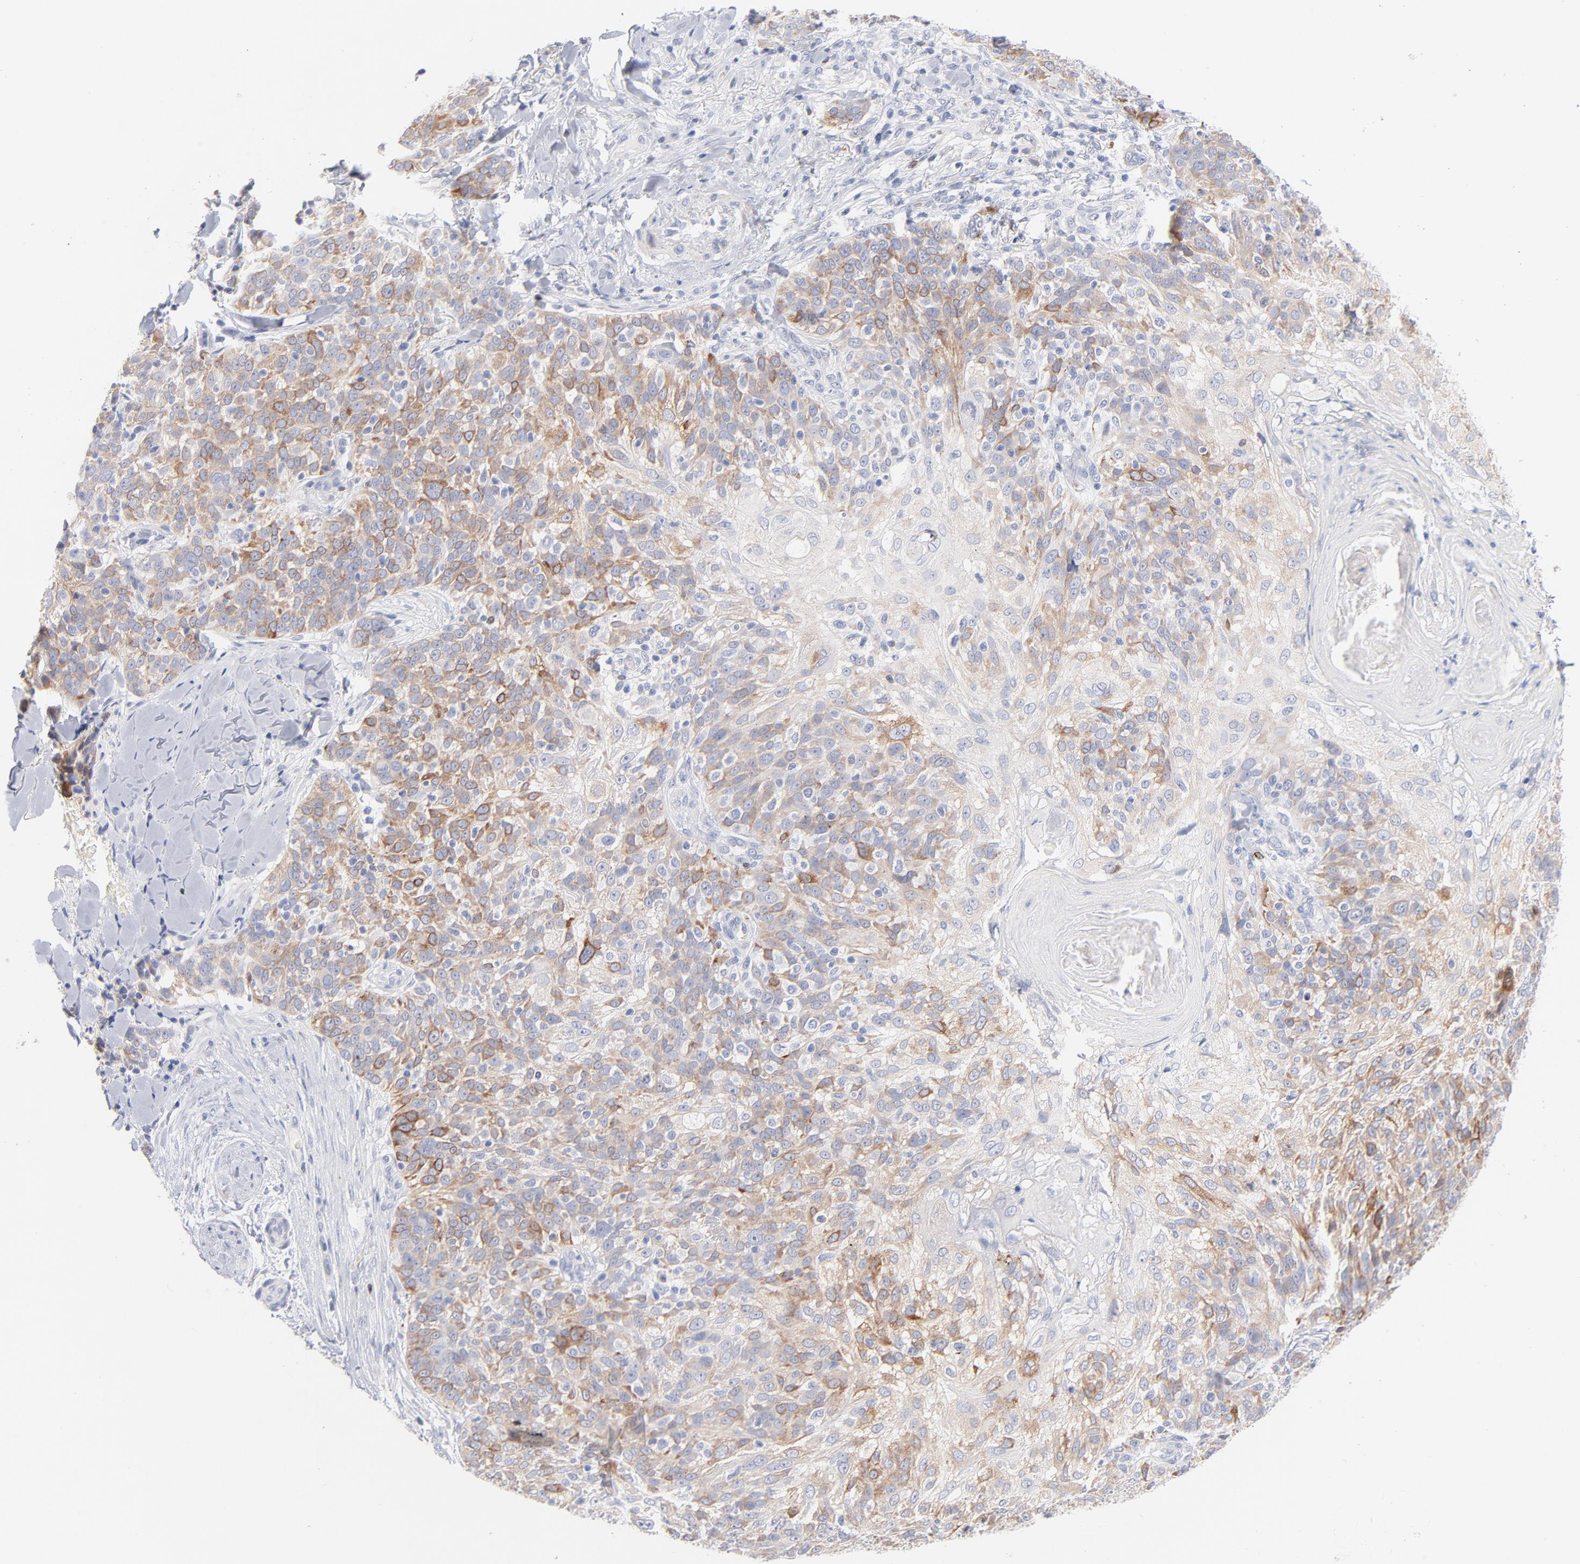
{"staining": {"intensity": "moderate", "quantity": ">75%", "location": "cytoplasmic/membranous"}, "tissue": "skin cancer", "cell_type": "Tumor cells", "image_type": "cancer", "snomed": [{"axis": "morphology", "description": "Normal tissue, NOS"}, {"axis": "morphology", "description": "Squamous cell carcinoma, NOS"}, {"axis": "topography", "description": "Skin"}], "caption": "Protein staining by immunohistochemistry (IHC) exhibits moderate cytoplasmic/membranous staining in about >75% of tumor cells in skin squamous cell carcinoma.", "gene": "MID1", "patient": {"sex": "female", "age": 83}}